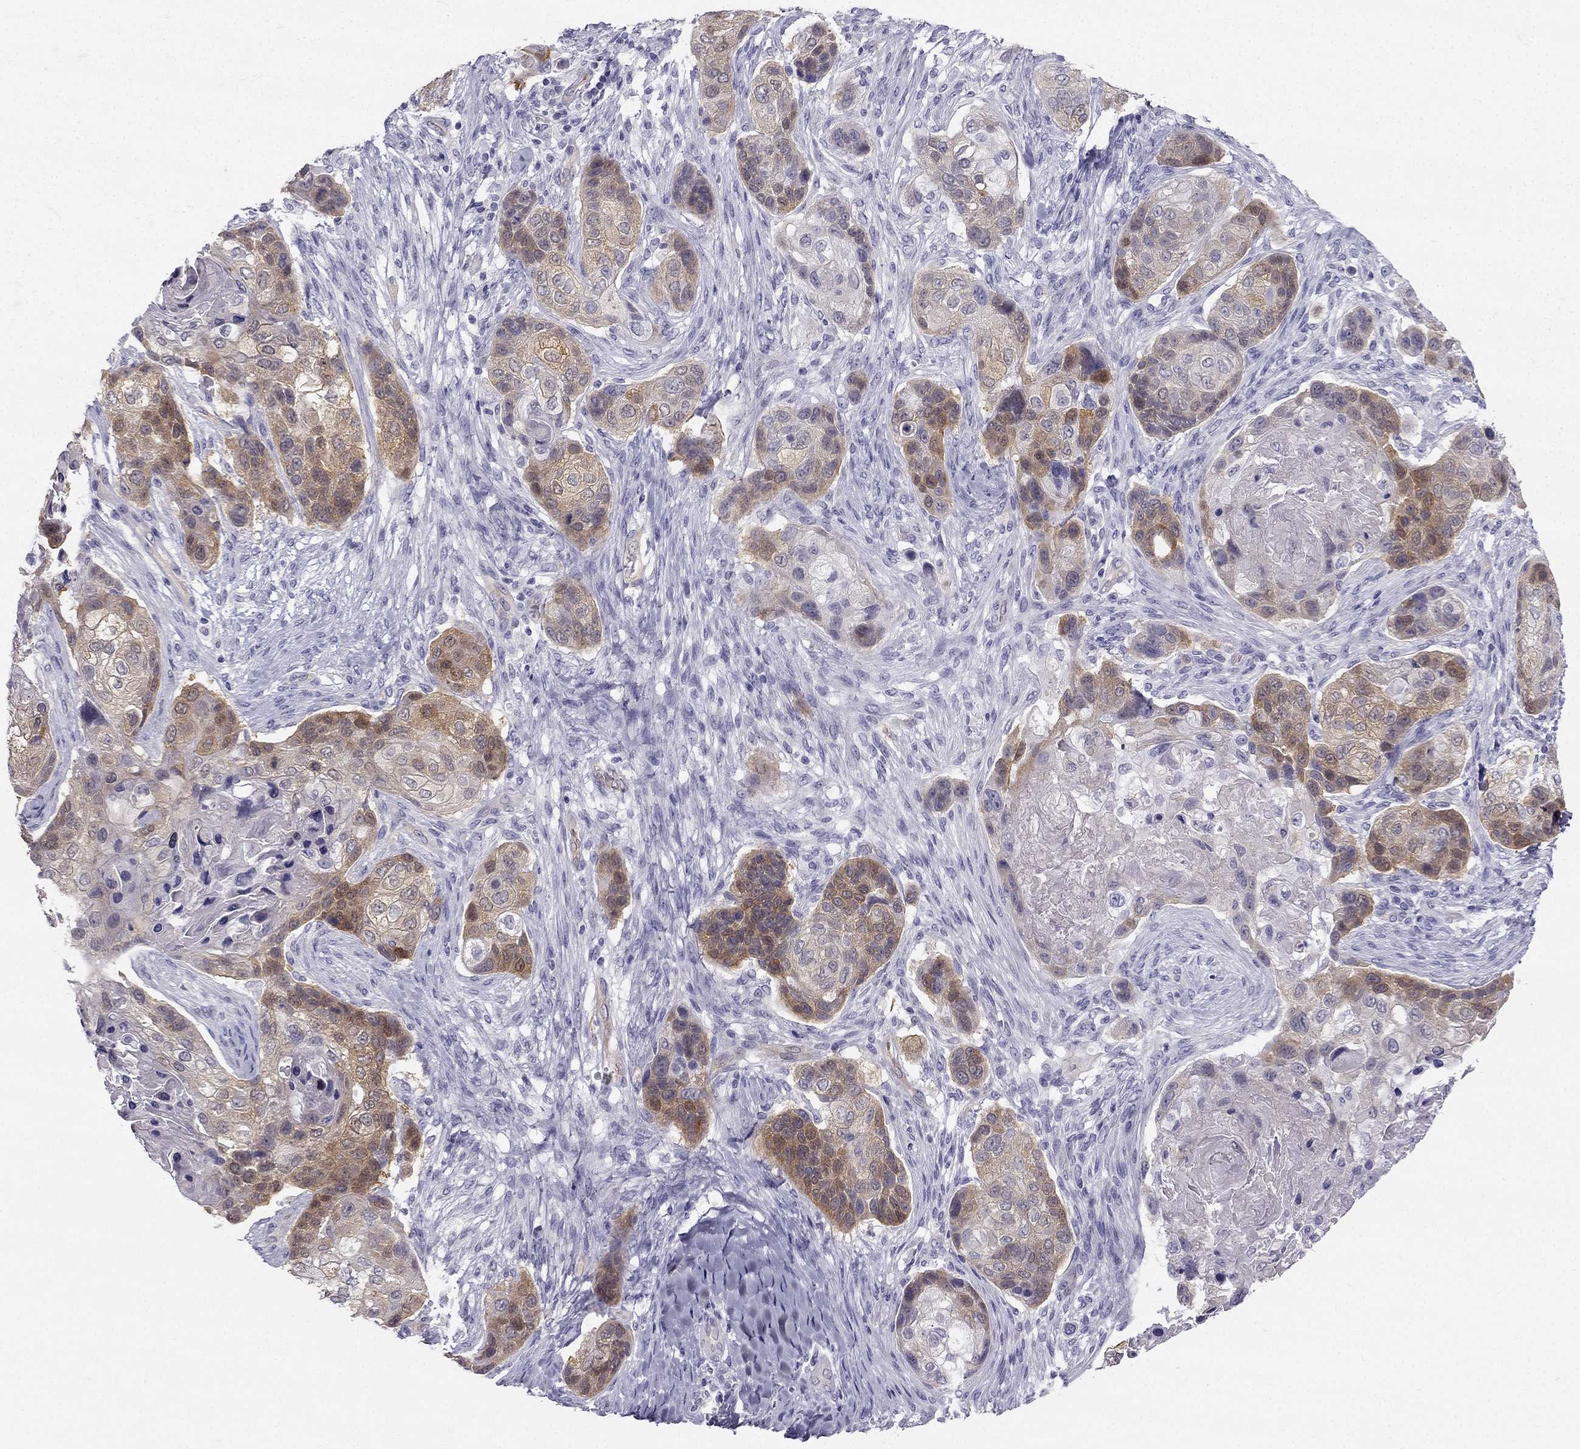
{"staining": {"intensity": "moderate", "quantity": "<25%", "location": "cytoplasmic/membranous"}, "tissue": "lung cancer", "cell_type": "Tumor cells", "image_type": "cancer", "snomed": [{"axis": "morphology", "description": "Squamous cell carcinoma, NOS"}, {"axis": "topography", "description": "Lung"}], "caption": "The micrograph displays staining of lung cancer (squamous cell carcinoma), revealing moderate cytoplasmic/membranous protein positivity (brown color) within tumor cells.", "gene": "NQO1", "patient": {"sex": "male", "age": 69}}